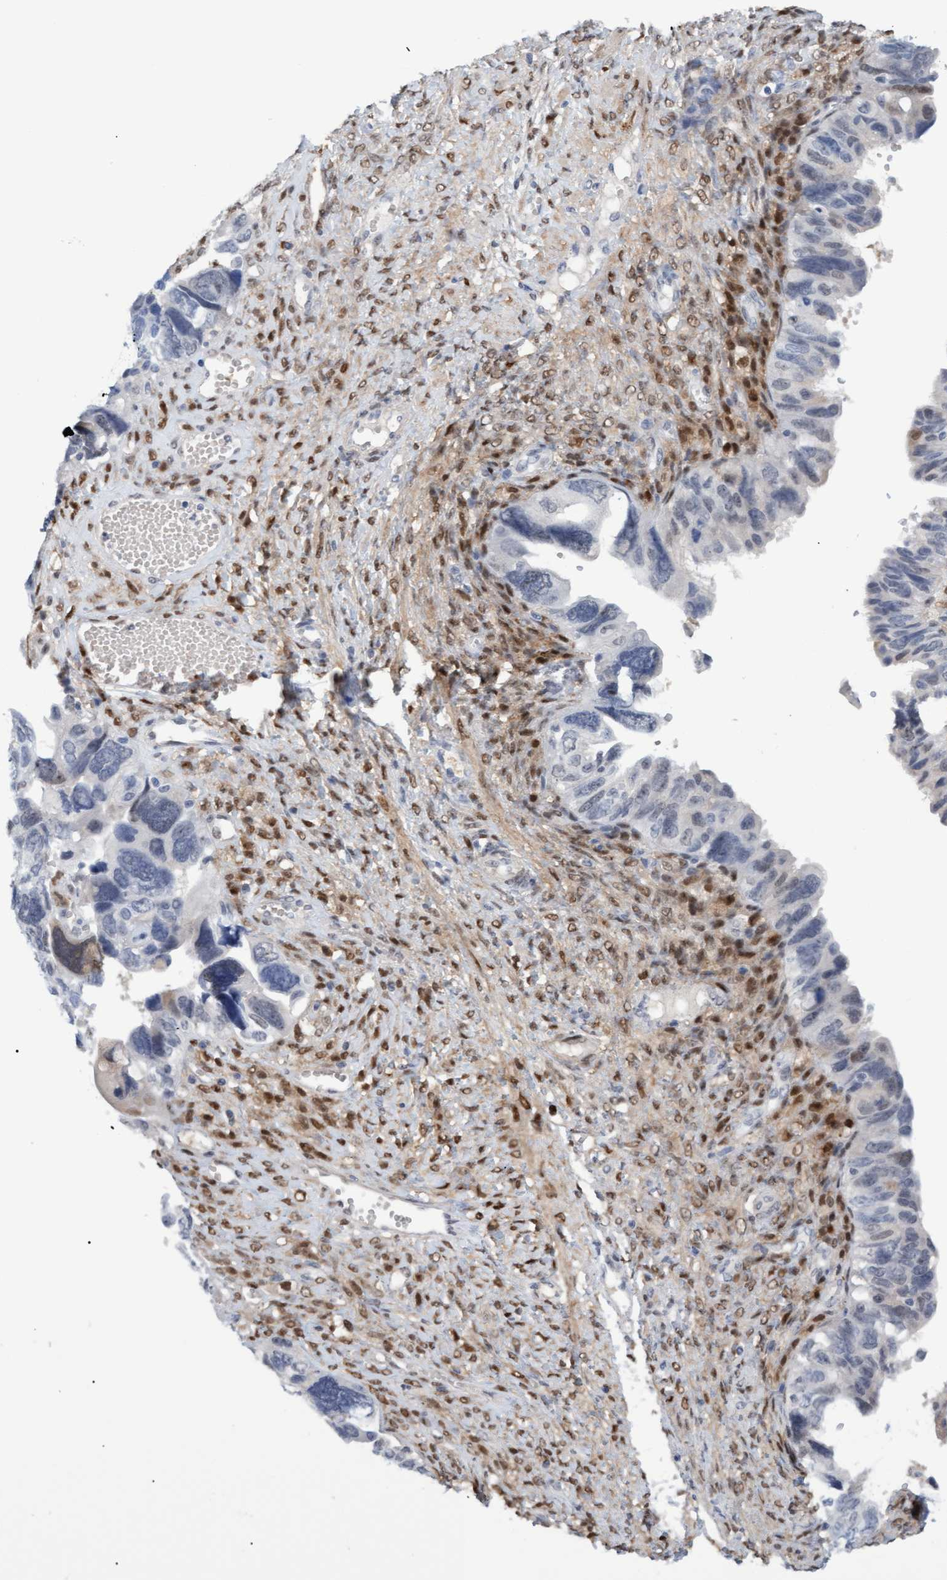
{"staining": {"intensity": "negative", "quantity": "none", "location": "none"}, "tissue": "ovarian cancer", "cell_type": "Tumor cells", "image_type": "cancer", "snomed": [{"axis": "morphology", "description": "Cystadenocarcinoma, serous, NOS"}, {"axis": "topography", "description": "Ovary"}], "caption": "This is a histopathology image of immunohistochemistry (IHC) staining of ovarian cancer (serous cystadenocarcinoma), which shows no expression in tumor cells.", "gene": "PINX1", "patient": {"sex": "female", "age": 79}}